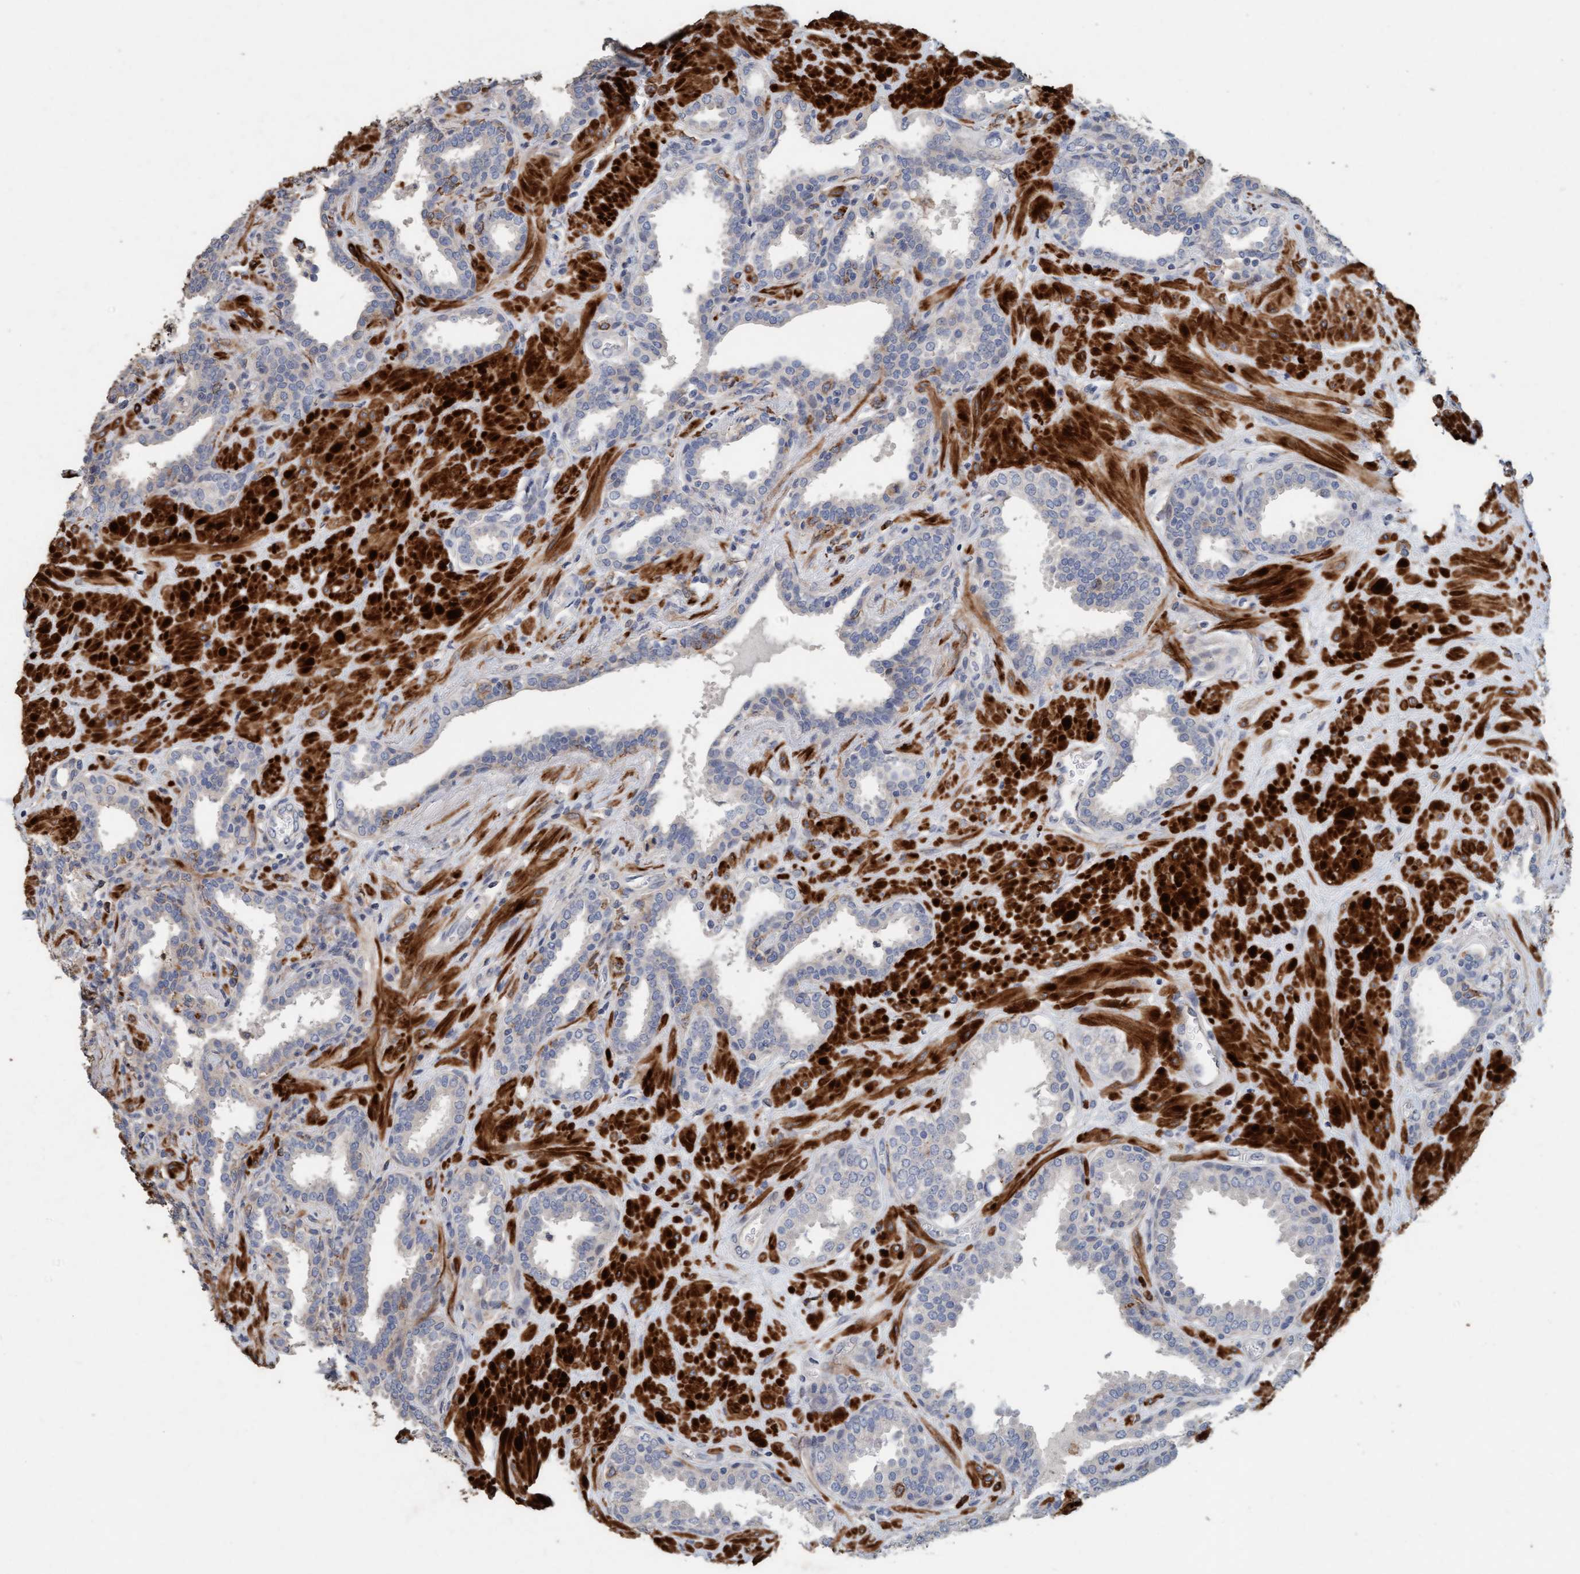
{"staining": {"intensity": "weak", "quantity": "<25%", "location": "cytoplasmic/membranous"}, "tissue": "prostate", "cell_type": "Glandular cells", "image_type": "normal", "snomed": [{"axis": "morphology", "description": "Normal tissue, NOS"}, {"axis": "topography", "description": "Prostate"}], "caption": "DAB immunohistochemical staining of benign human prostate exhibits no significant positivity in glandular cells. The staining is performed using DAB (3,3'-diaminobenzidine) brown chromogen with nuclei counter-stained in using hematoxylin.", "gene": "LONRF1", "patient": {"sex": "male", "age": 51}}